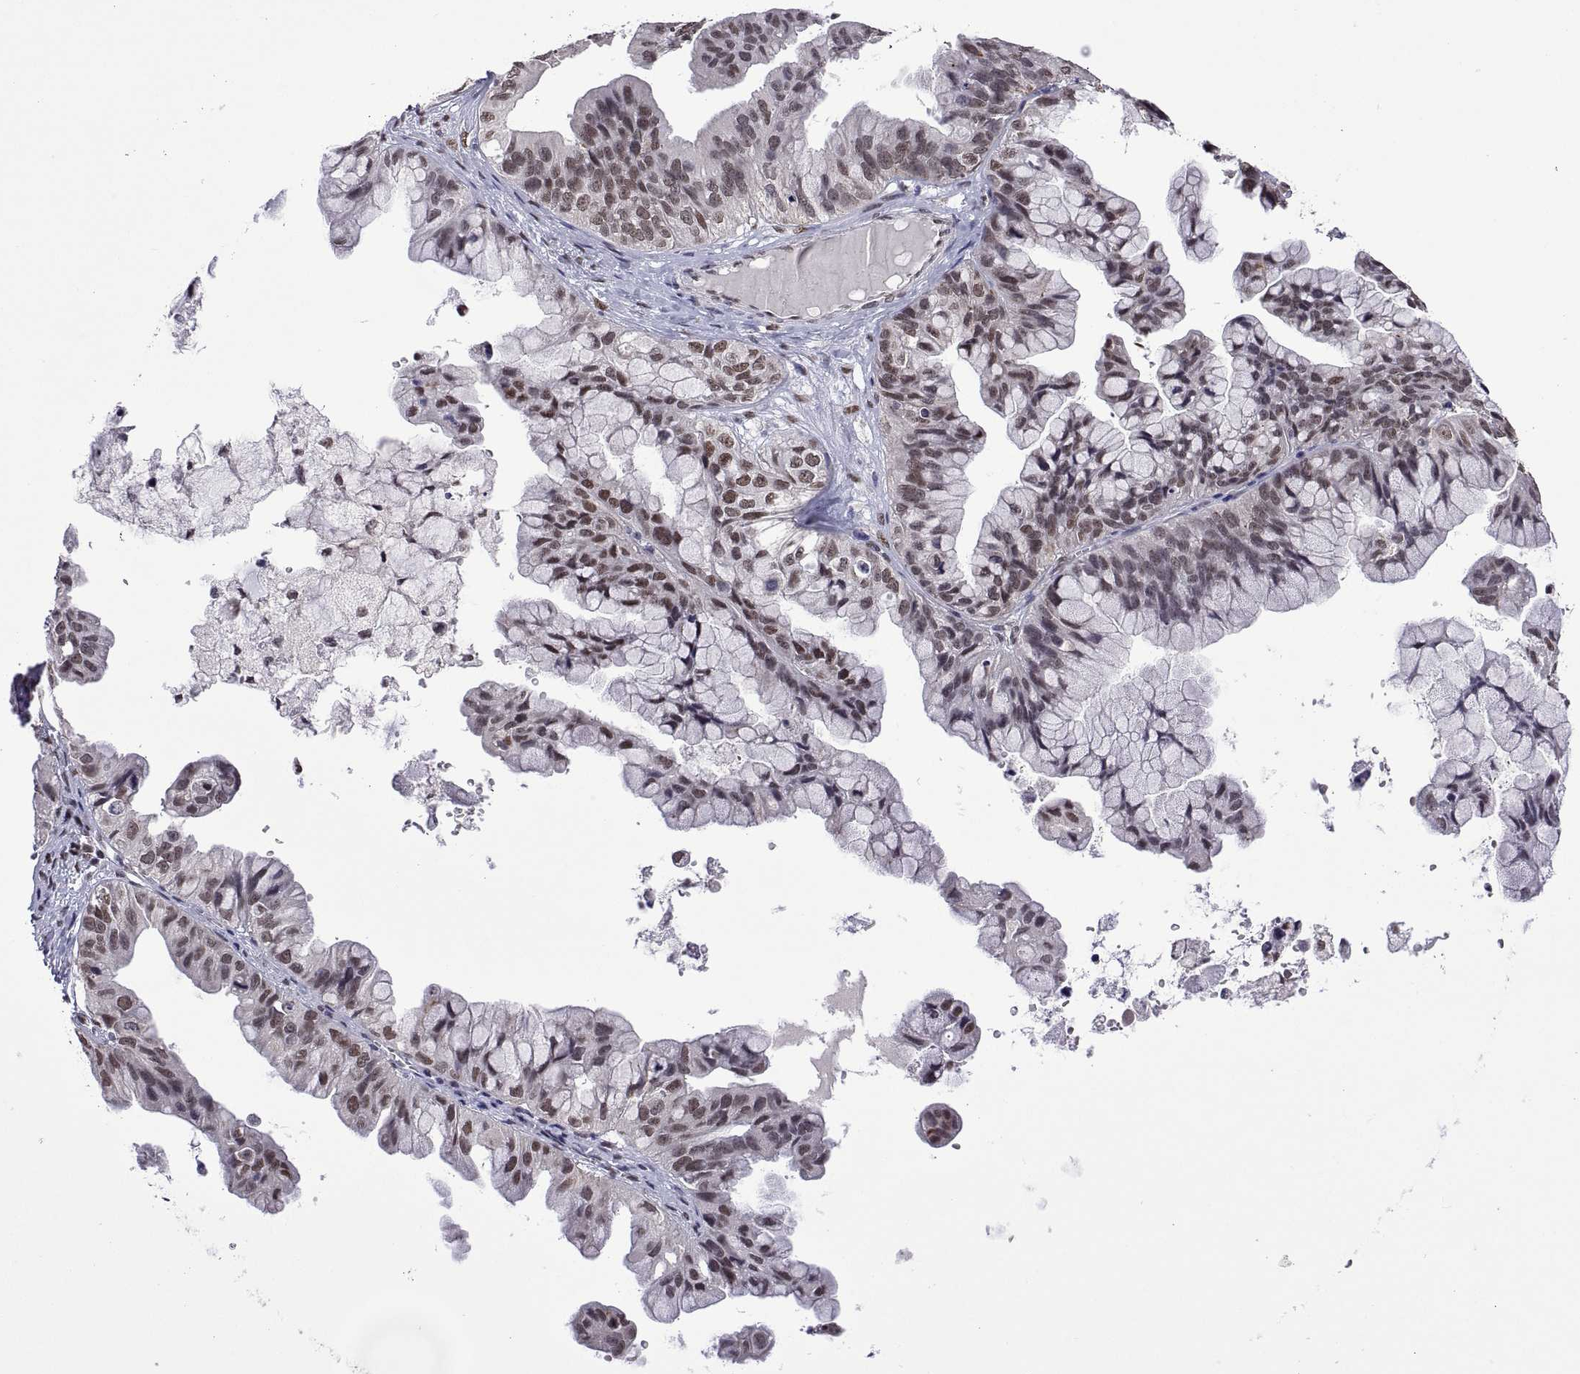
{"staining": {"intensity": "moderate", "quantity": "25%-75%", "location": "nuclear"}, "tissue": "ovarian cancer", "cell_type": "Tumor cells", "image_type": "cancer", "snomed": [{"axis": "morphology", "description": "Cystadenocarcinoma, mucinous, NOS"}, {"axis": "topography", "description": "Ovary"}], "caption": "Protein analysis of ovarian cancer tissue shows moderate nuclear staining in approximately 25%-75% of tumor cells.", "gene": "NR4A1", "patient": {"sex": "female", "age": 76}}